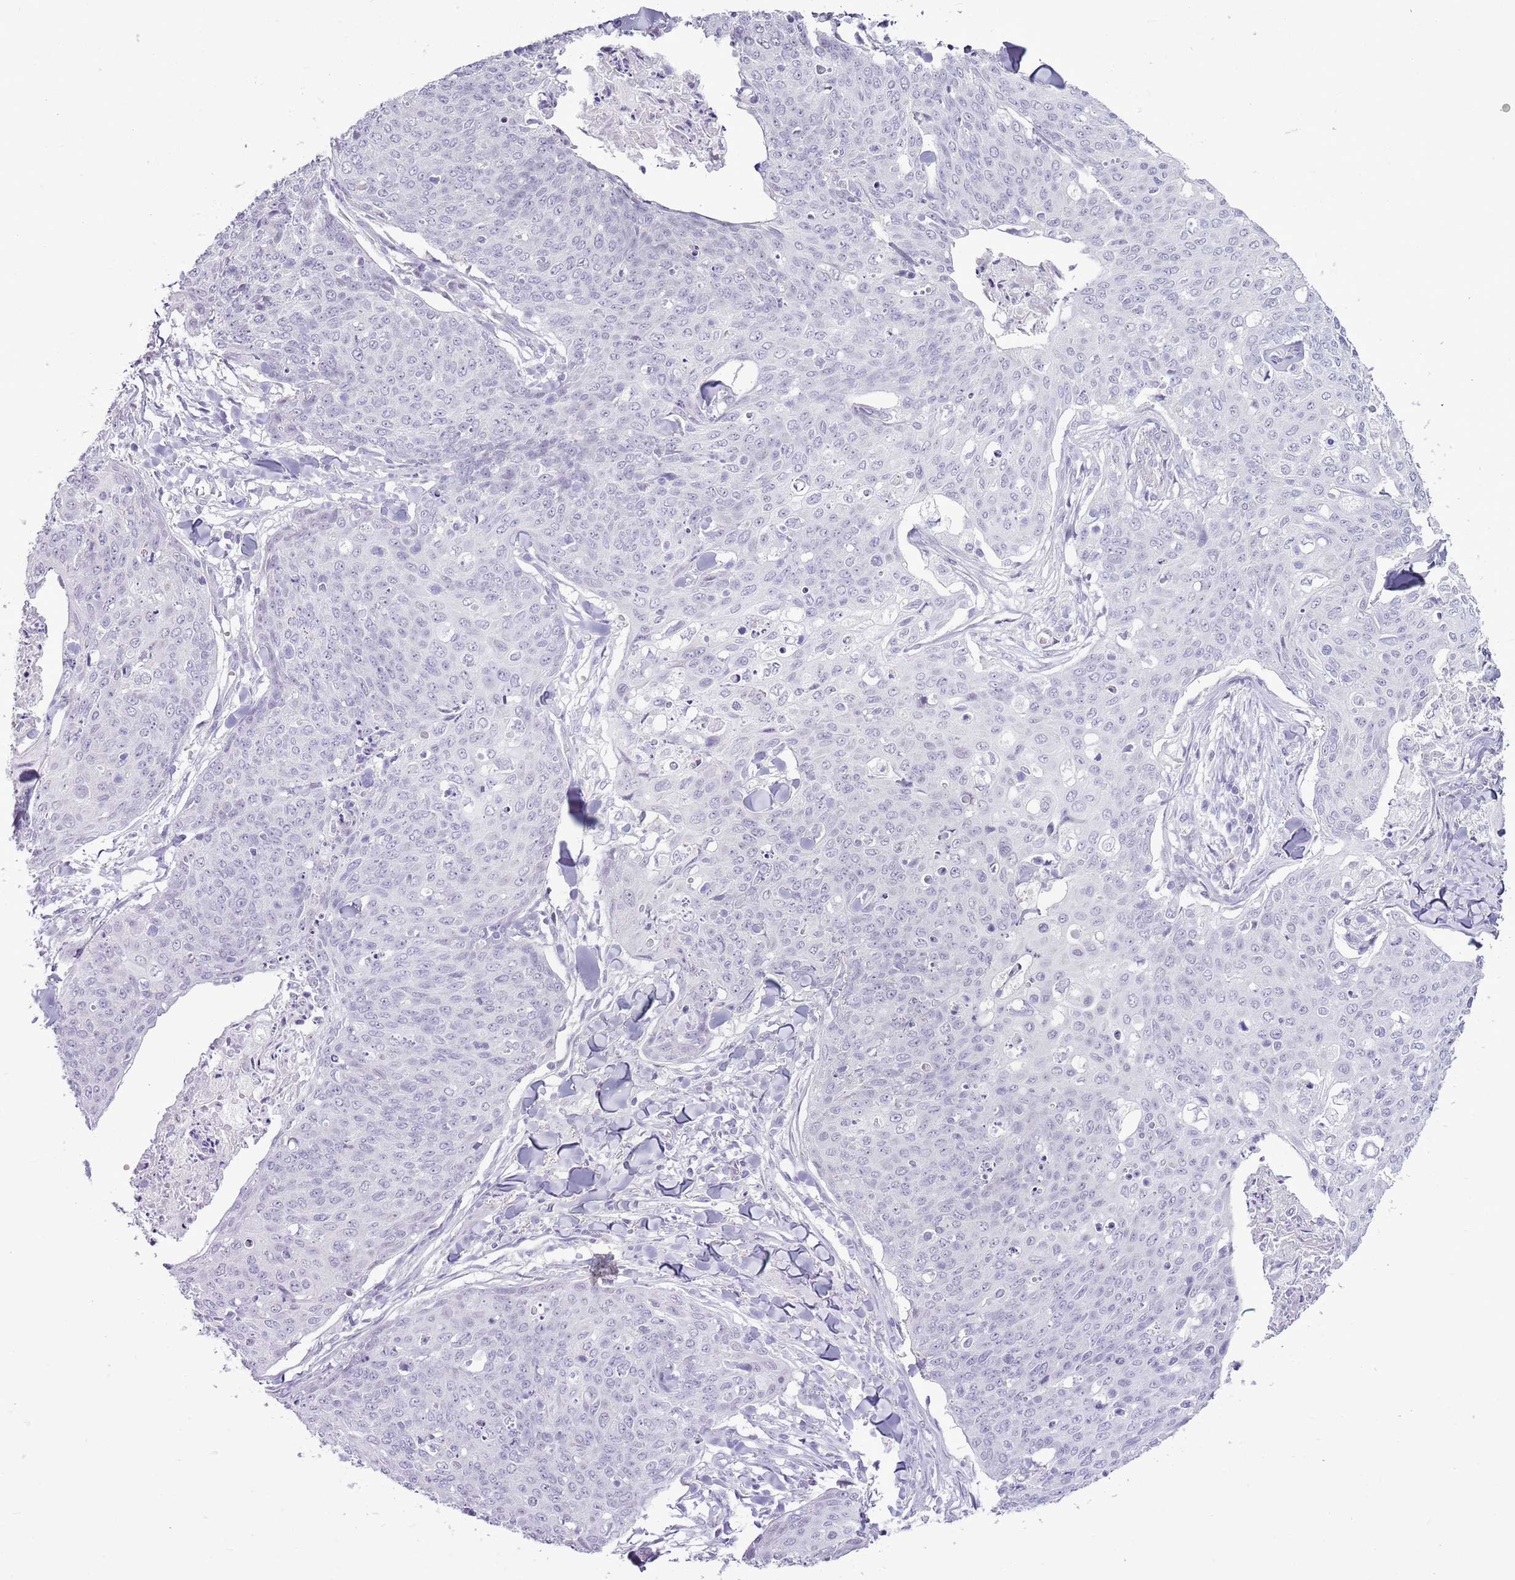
{"staining": {"intensity": "negative", "quantity": "none", "location": "none"}, "tissue": "skin cancer", "cell_type": "Tumor cells", "image_type": "cancer", "snomed": [{"axis": "morphology", "description": "Squamous cell carcinoma, NOS"}, {"axis": "topography", "description": "Skin"}, {"axis": "topography", "description": "Vulva"}], "caption": "Tumor cells are negative for protein expression in human skin cancer (squamous cell carcinoma).", "gene": "RPL3L", "patient": {"sex": "female", "age": 85}}